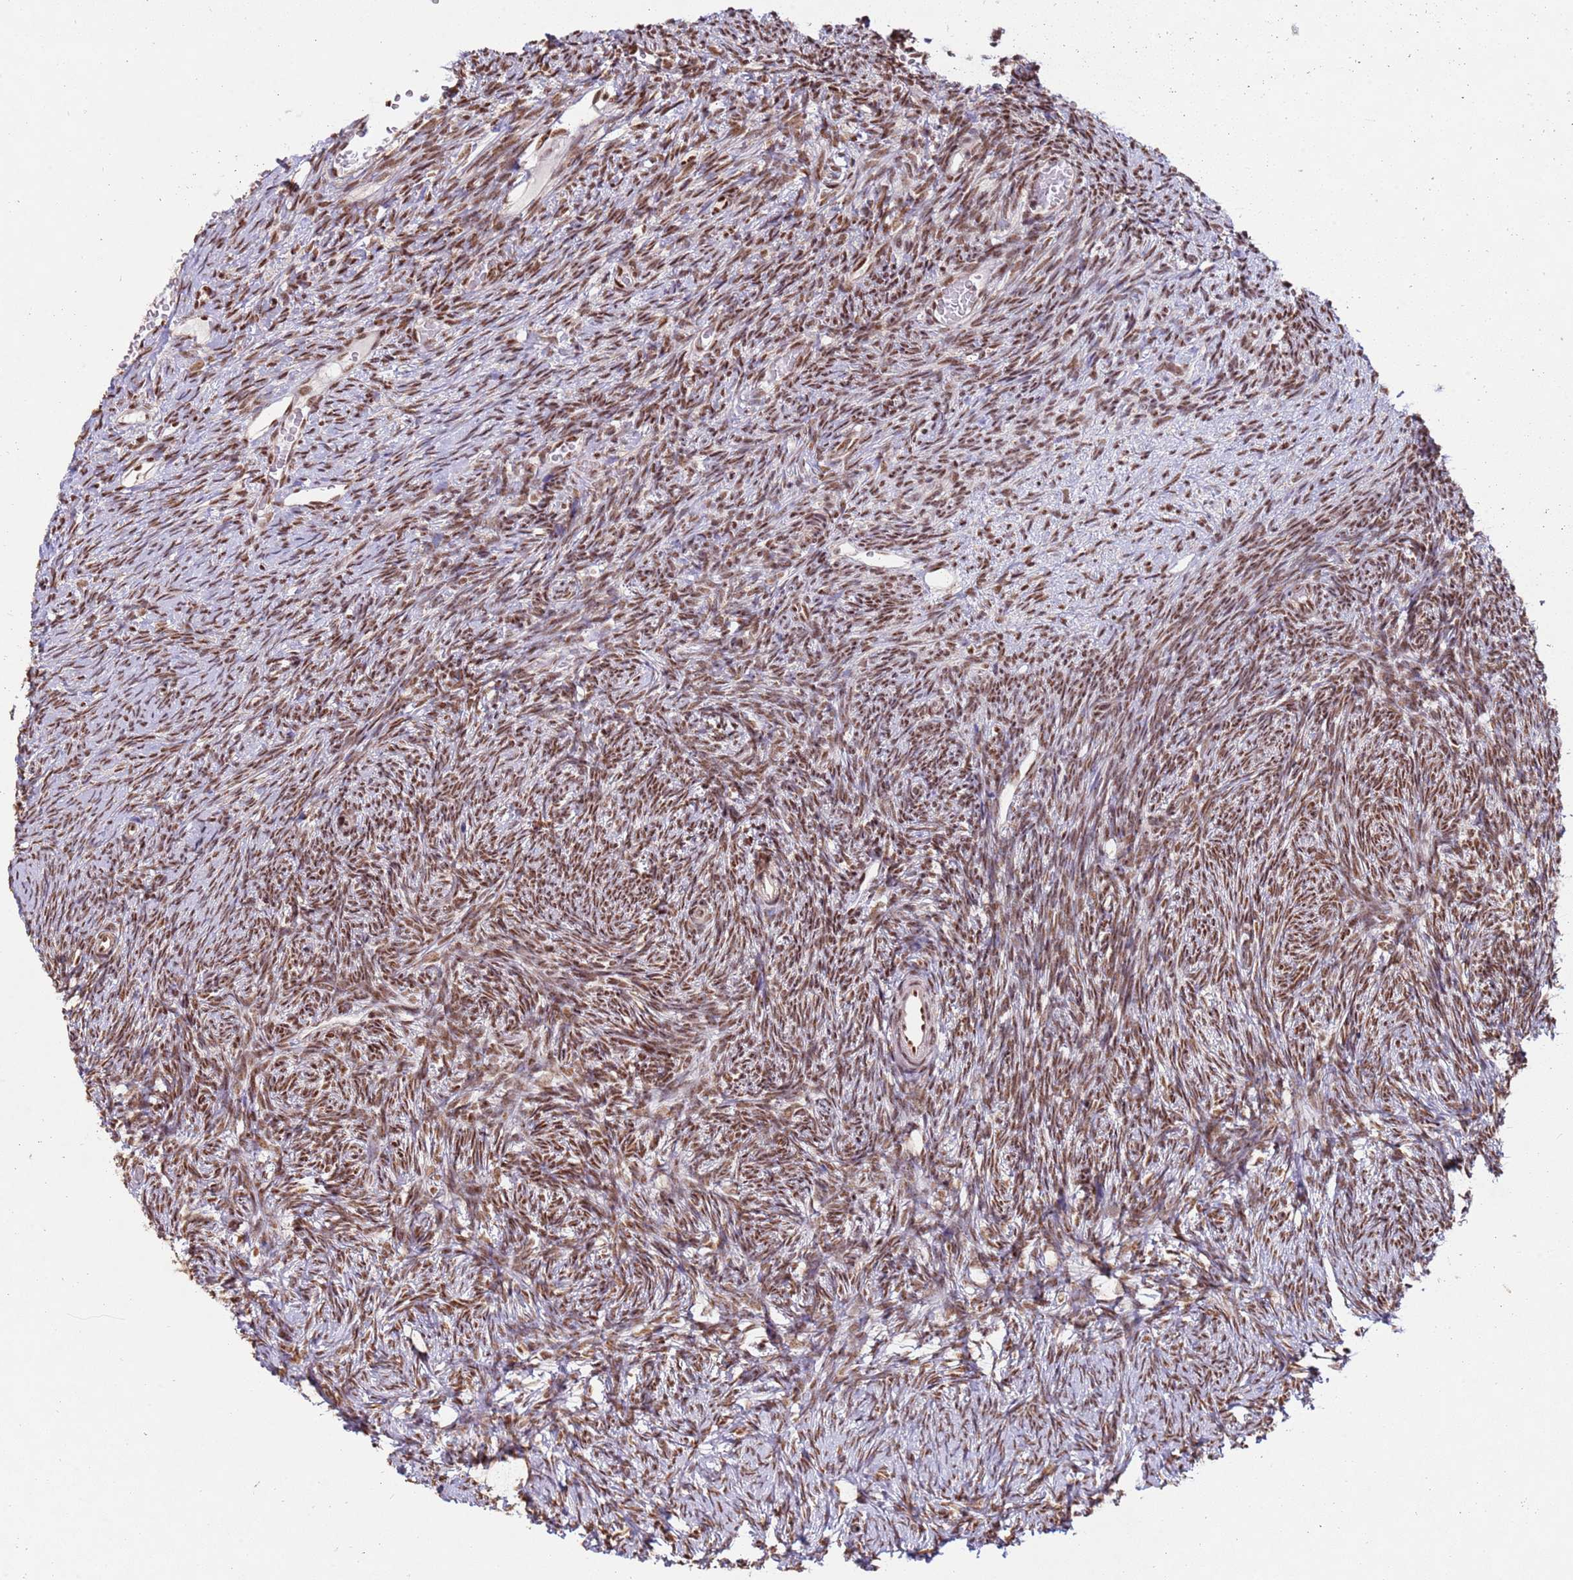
{"staining": {"intensity": "moderate", "quantity": ">75%", "location": "nuclear"}, "tissue": "ovary", "cell_type": "Follicle cells", "image_type": "normal", "snomed": [{"axis": "morphology", "description": "Normal tissue, NOS"}, {"axis": "topography", "description": "Ovary"}], "caption": "Protein positivity by IHC reveals moderate nuclear positivity in about >75% of follicle cells in unremarkable ovary. (IHC, brightfield microscopy, high magnification).", "gene": "ESF1", "patient": {"sex": "female", "age": 39}}